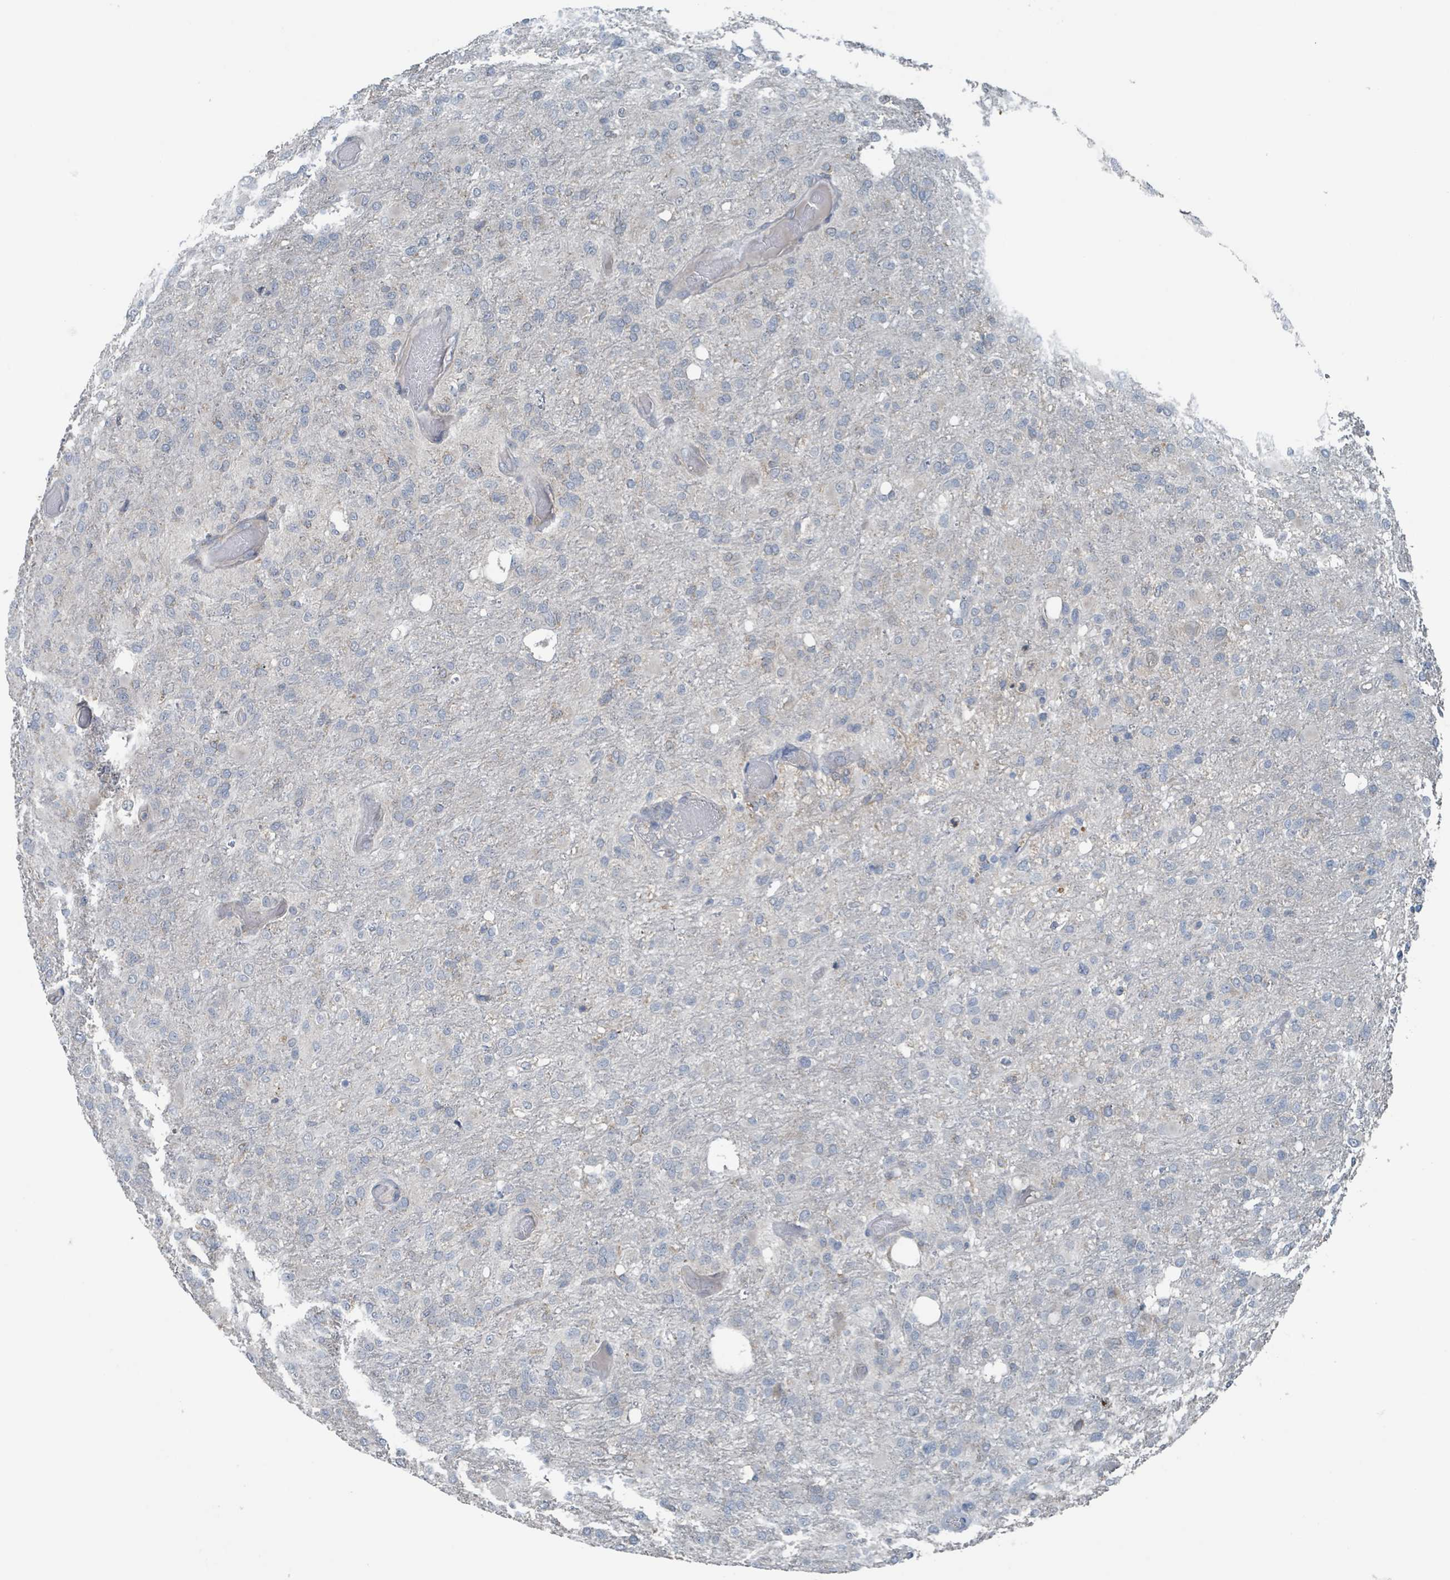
{"staining": {"intensity": "negative", "quantity": "none", "location": "none"}, "tissue": "glioma", "cell_type": "Tumor cells", "image_type": "cancer", "snomed": [{"axis": "morphology", "description": "Glioma, malignant, High grade"}, {"axis": "topography", "description": "Brain"}], "caption": "Malignant glioma (high-grade) was stained to show a protein in brown. There is no significant positivity in tumor cells. The staining is performed using DAB (3,3'-diaminobenzidine) brown chromogen with nuclei counter-stained in using hematoxylin.", "gene": "ACBD4", "patient": {"sex": "female", "age": 74}}